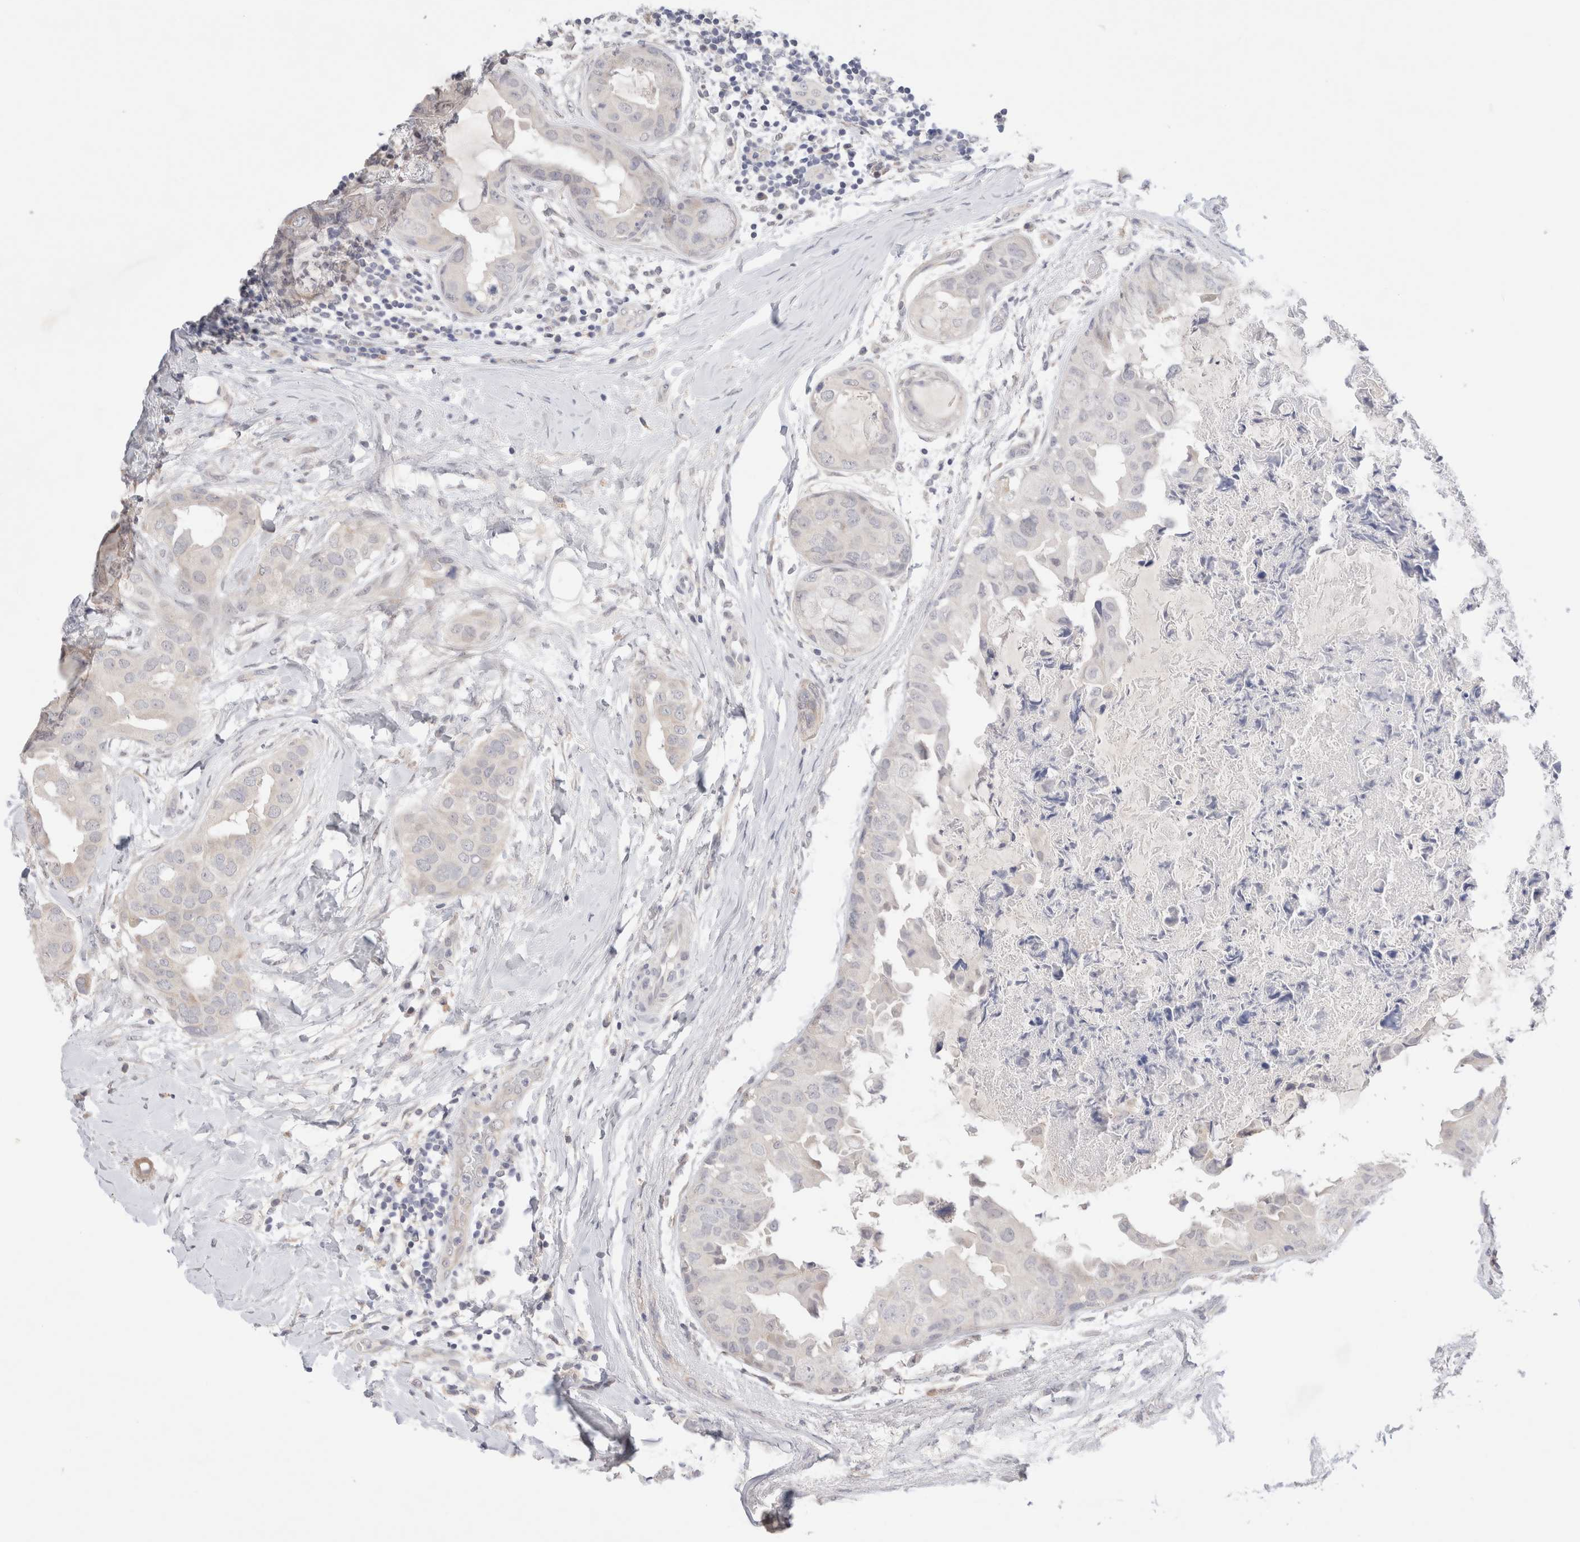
{"staining": {"intensity": "negative", "quantity": "none", "location": "none"}, "tissue": "breast cancer", "cell_type": "Tumor cells", "image_type": "cancer", "snomed": [{"axis": "morphology", "description": "Duct carcinoma"}, {"axis": "topography", "description": "Breast"}], "caption": "Protein analysis of breast cancer demonstrates no significant expression in tumor cells.", "gene": "SPATA20", "patient": {"sex": "female", "age": 40}}